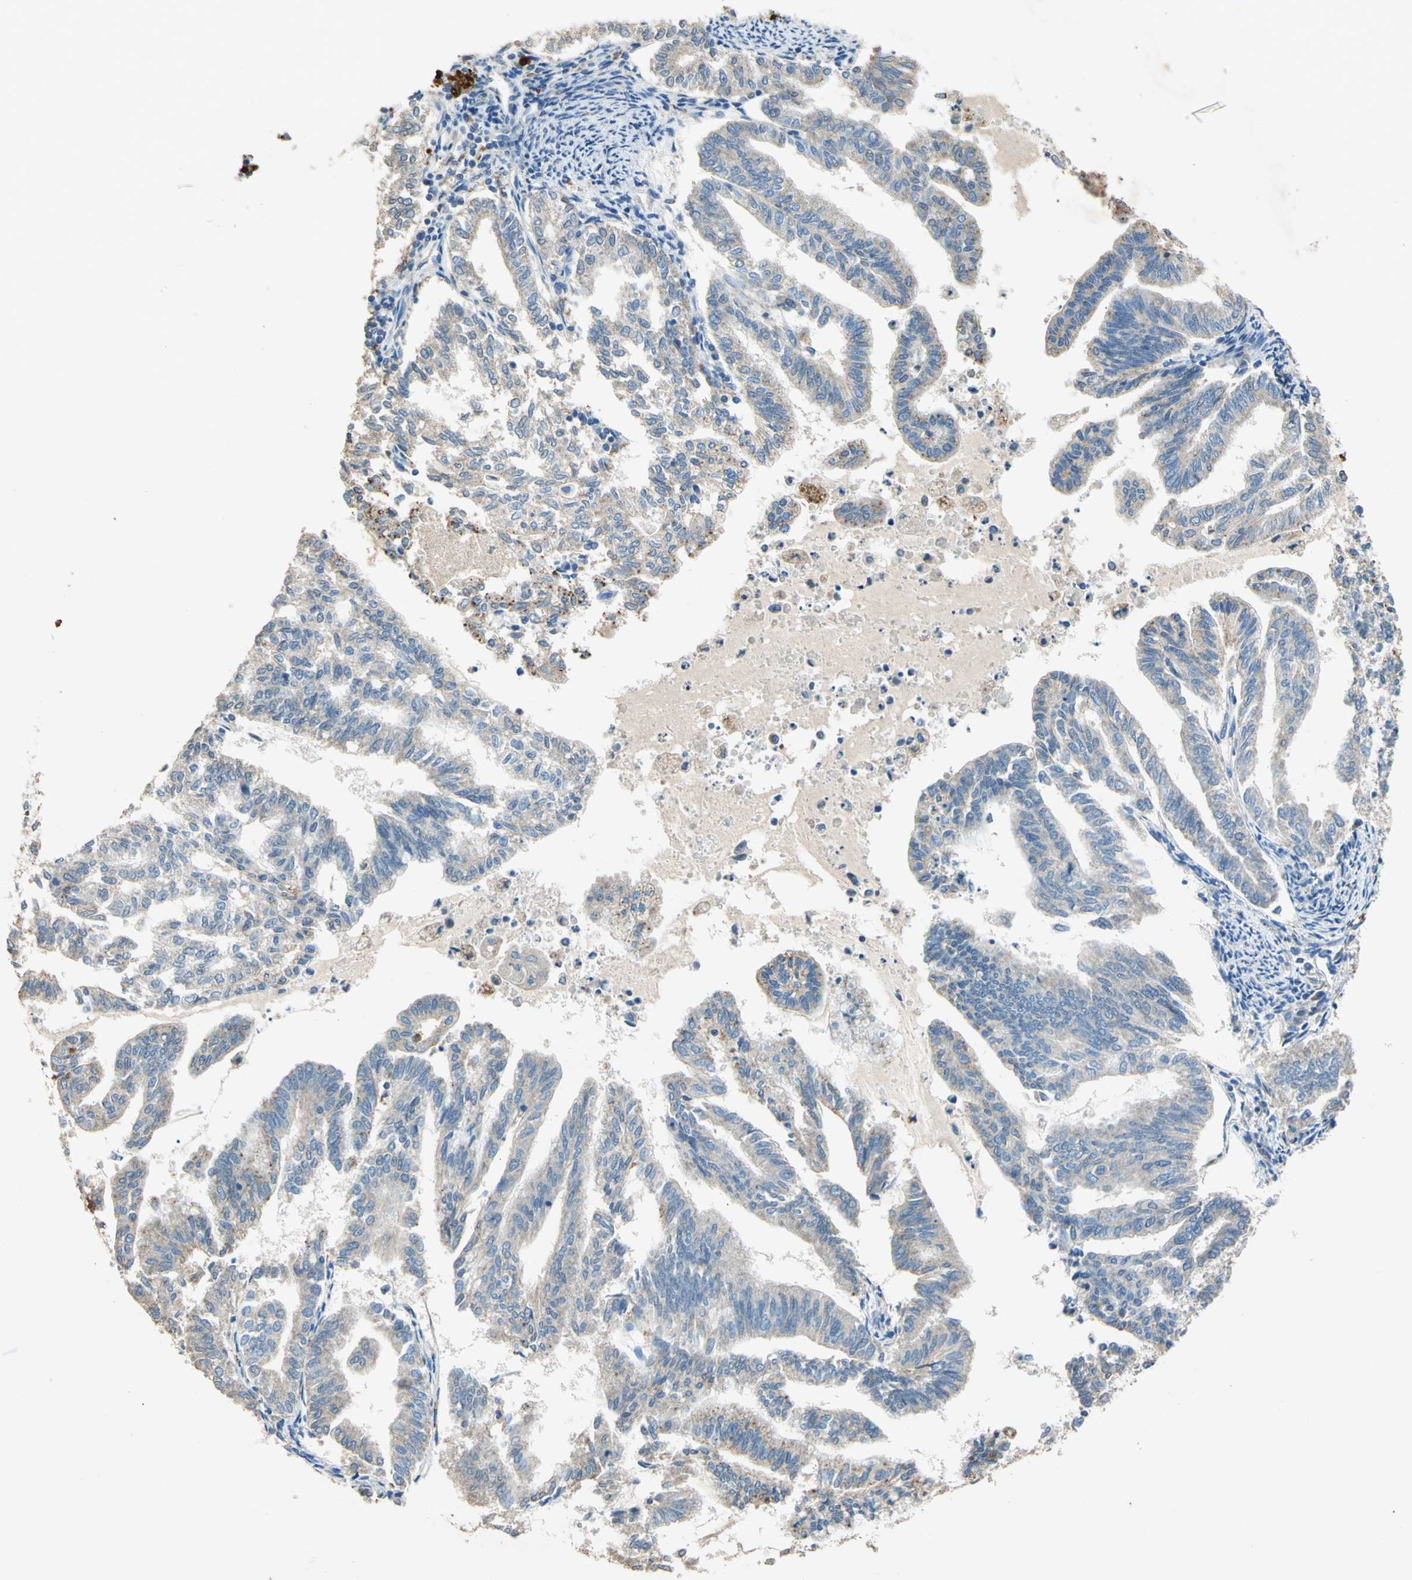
{"staining": {"intensity": "moderate", "quantity": ">75%", "location": "cytoplasmic/membranous"}, "tissue": "endometrial cancer", "cell_type": "Tumor cells", "image_type": "cancer", "snomed": [{"axis": "morphology", "description": "Adenocarcinoma, NOS"}, {"axis": "topography", "description": "Endometrium"}], "caption": "About >75% of tumor cells in endometrial adenocarcinoma display moderate cytoplasmic/membranous protein positivity as visualized by brown immunohistochemical staining.", "gene": "ADAMTS5", "patient": {"sex": "female", "age": 79}}